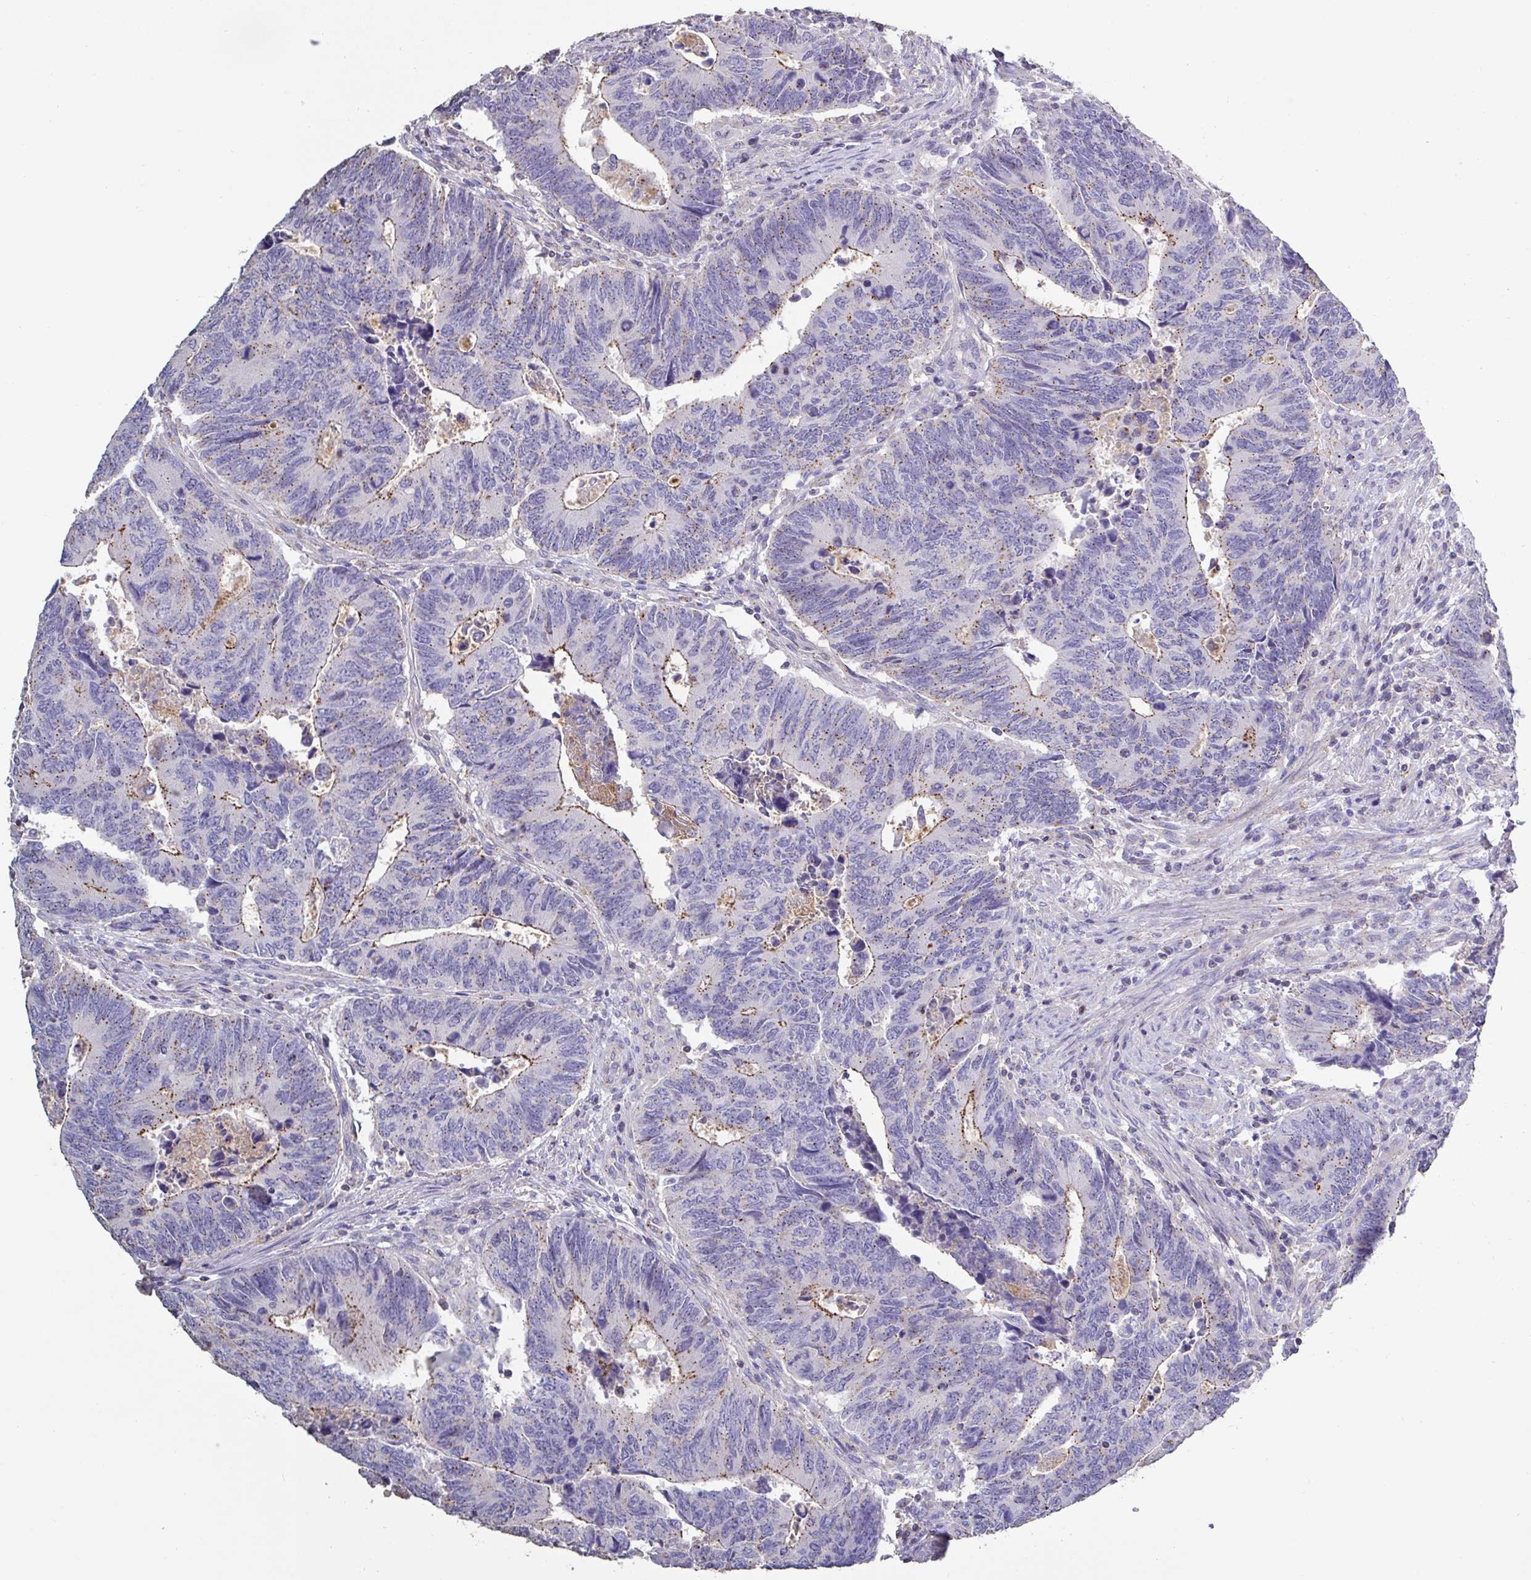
{"staining": {"intensity": "moderate", "quantity": "25%-75%", "location": "cytoplasmic/membranous"}, "tissue": "colorectal cancer", "cell_type": "Tumor cells", "image_type": "cancer", "snomed": [{"axis": "morphology", "description": "Adenocarcinoma, NOS"}, {"axis": "topography", "description": "Colon"}], "caption": "Adenocarcinoma (colorectal) was stained to show a protein in brown. There is medium levels of moderate cytoplasmic/membranous positivity in approximately 25%-75% of tumor cells. (Brightfield microscopy of DAB IHC at high magnification).", "gene": "CHMP5", "patient": {"sex": "male", "age": 87}}